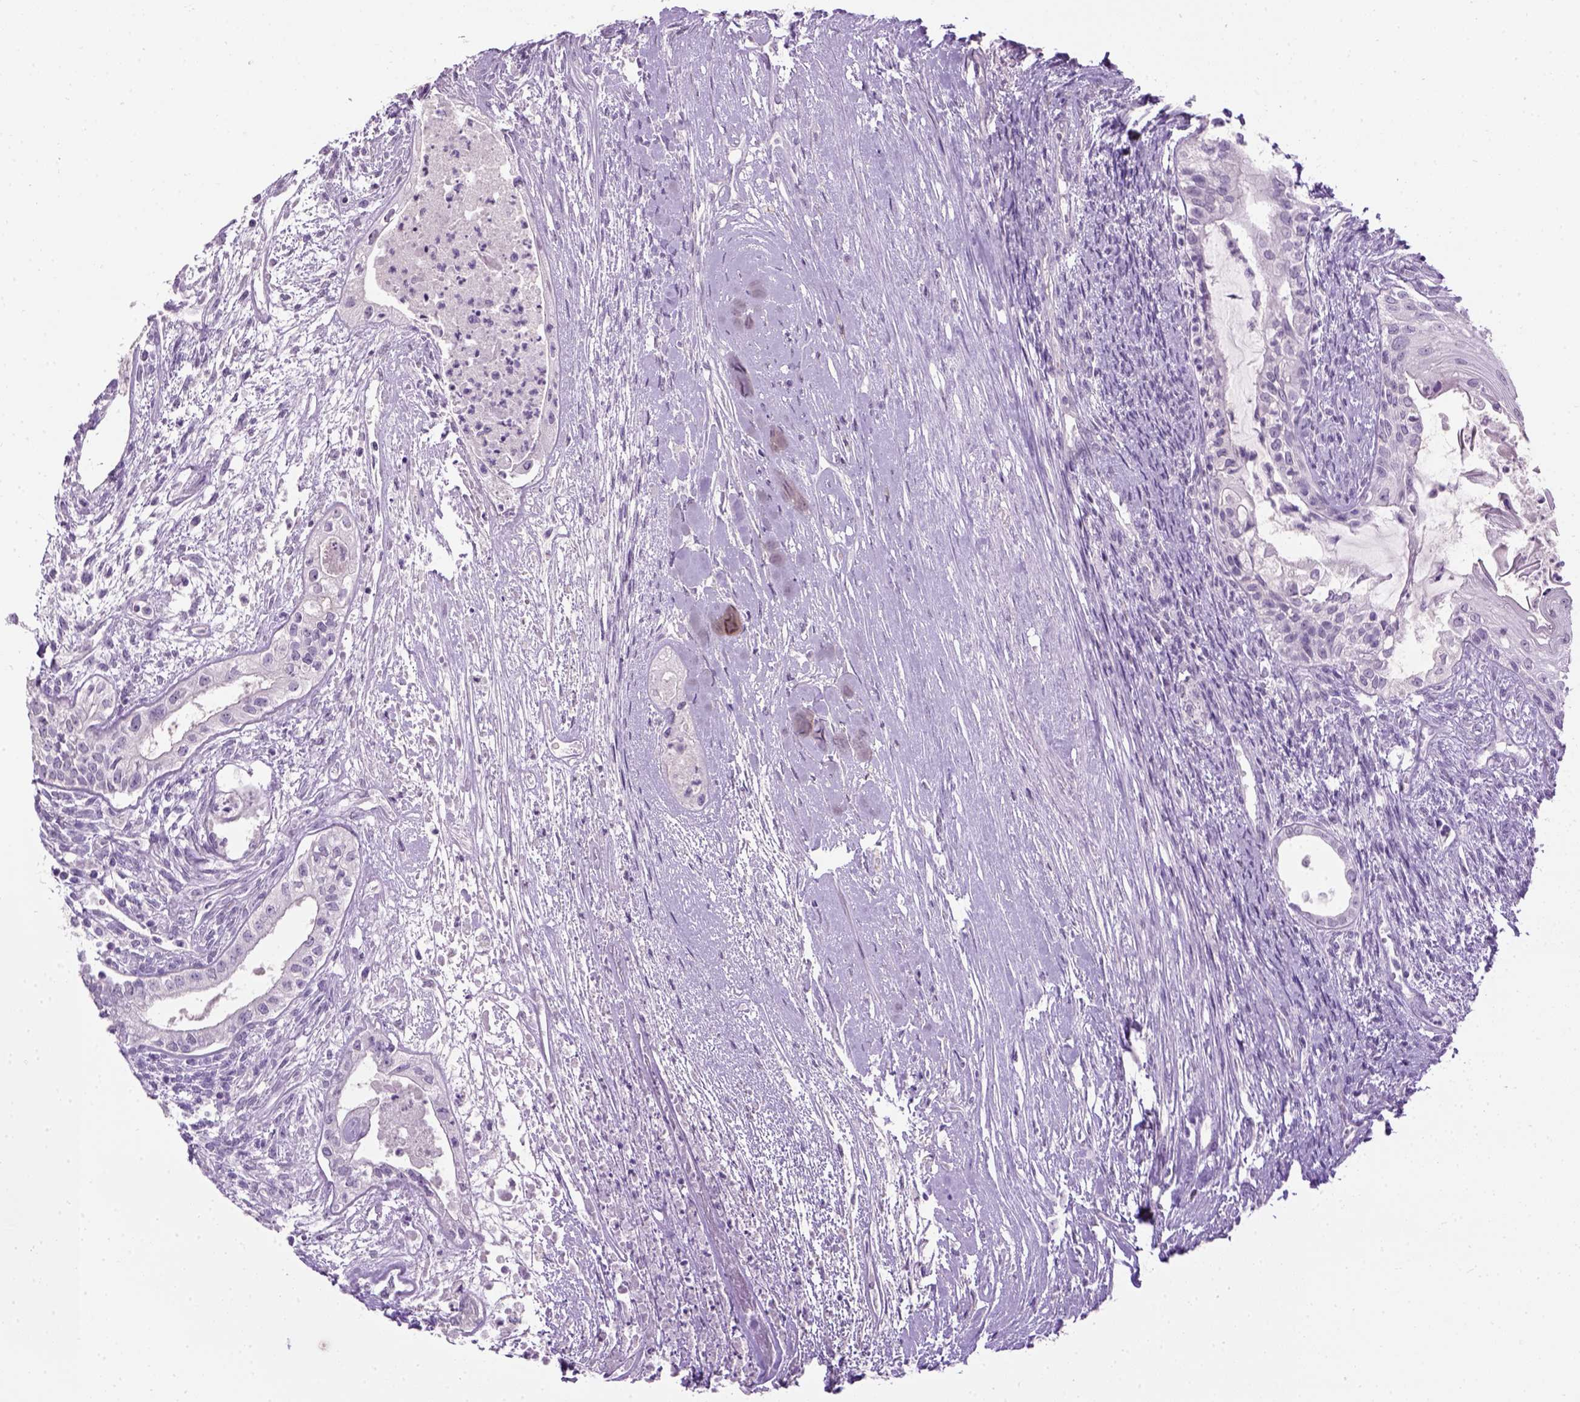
{"staining": {"intensity": "negative", "quantity": "none", "location": "none"}, "tissue": "testis cancer", "cell_type": "Tumor cells", "image_type": "cancer", "snomed": [{"axis": "morphology", "description": "Carcinoma, Embryonal, NOS"}, {"axis": "topography", "description": "Testis"}], "caption": "Human testis embryonal carcinoma stained for a protein using IHC shows no positivity in tumor cells.", "gene": "GABRB2", "patient": {"sex": "male", "age": 37}}